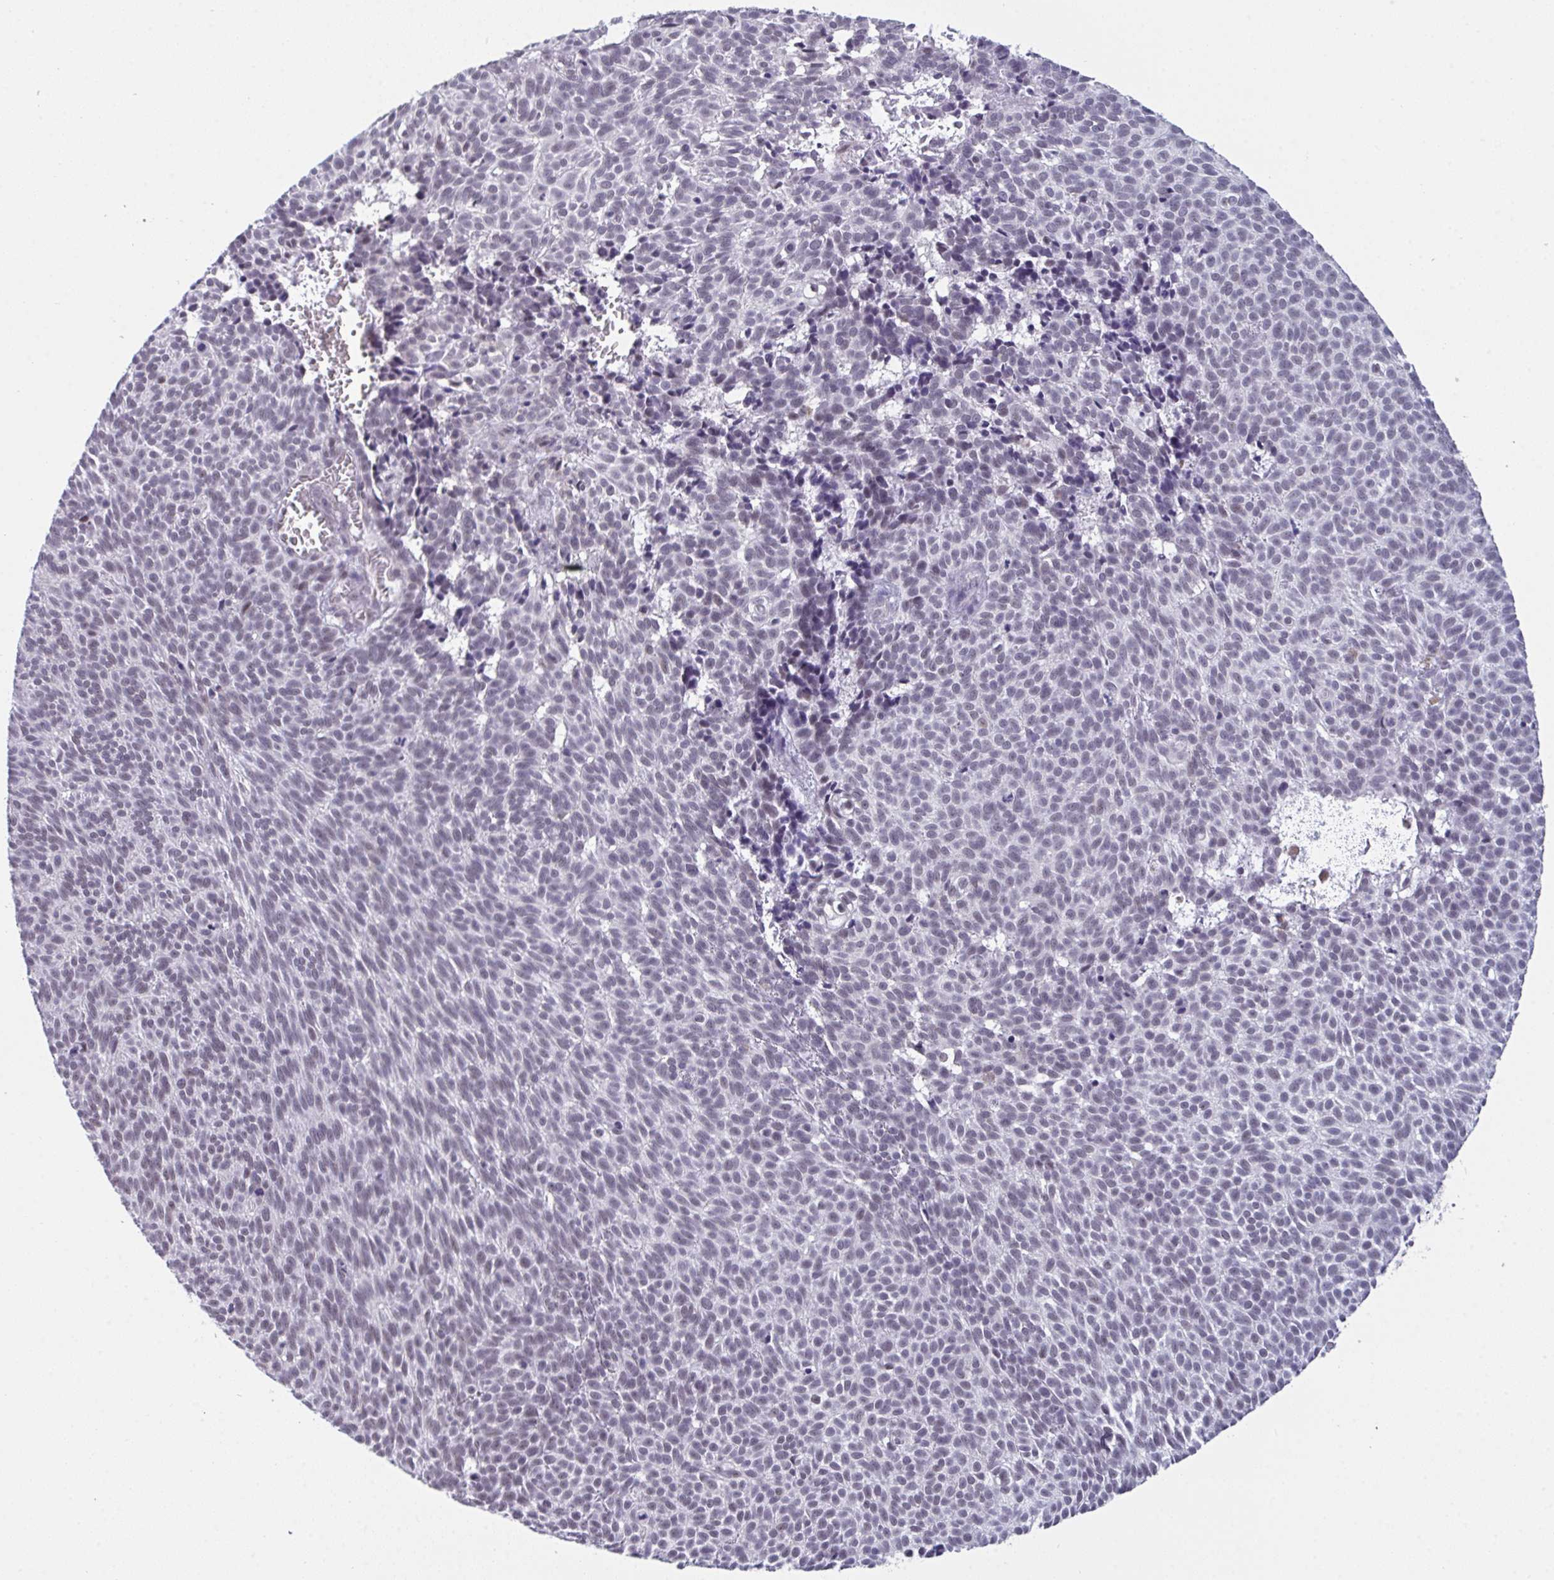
{"staining": {"intensity": "negative", "quantity": "none", "location": "none"}, "tissue": "skin cancer", "cell_type": "Tumor cells", "image_type": "cancer", "snomed": [{"axis": "morphology", "description": "Basal cell carcinoma"}, {"axis": "topography", "description": "Skin"}], "caption": "Human skin basal cell carcinoma stained for a protein using immunohistochemistry exhibits no positivity in tumor cells.", "gene": "PRR14", "patient": {"sex": "male", "age": 63}}